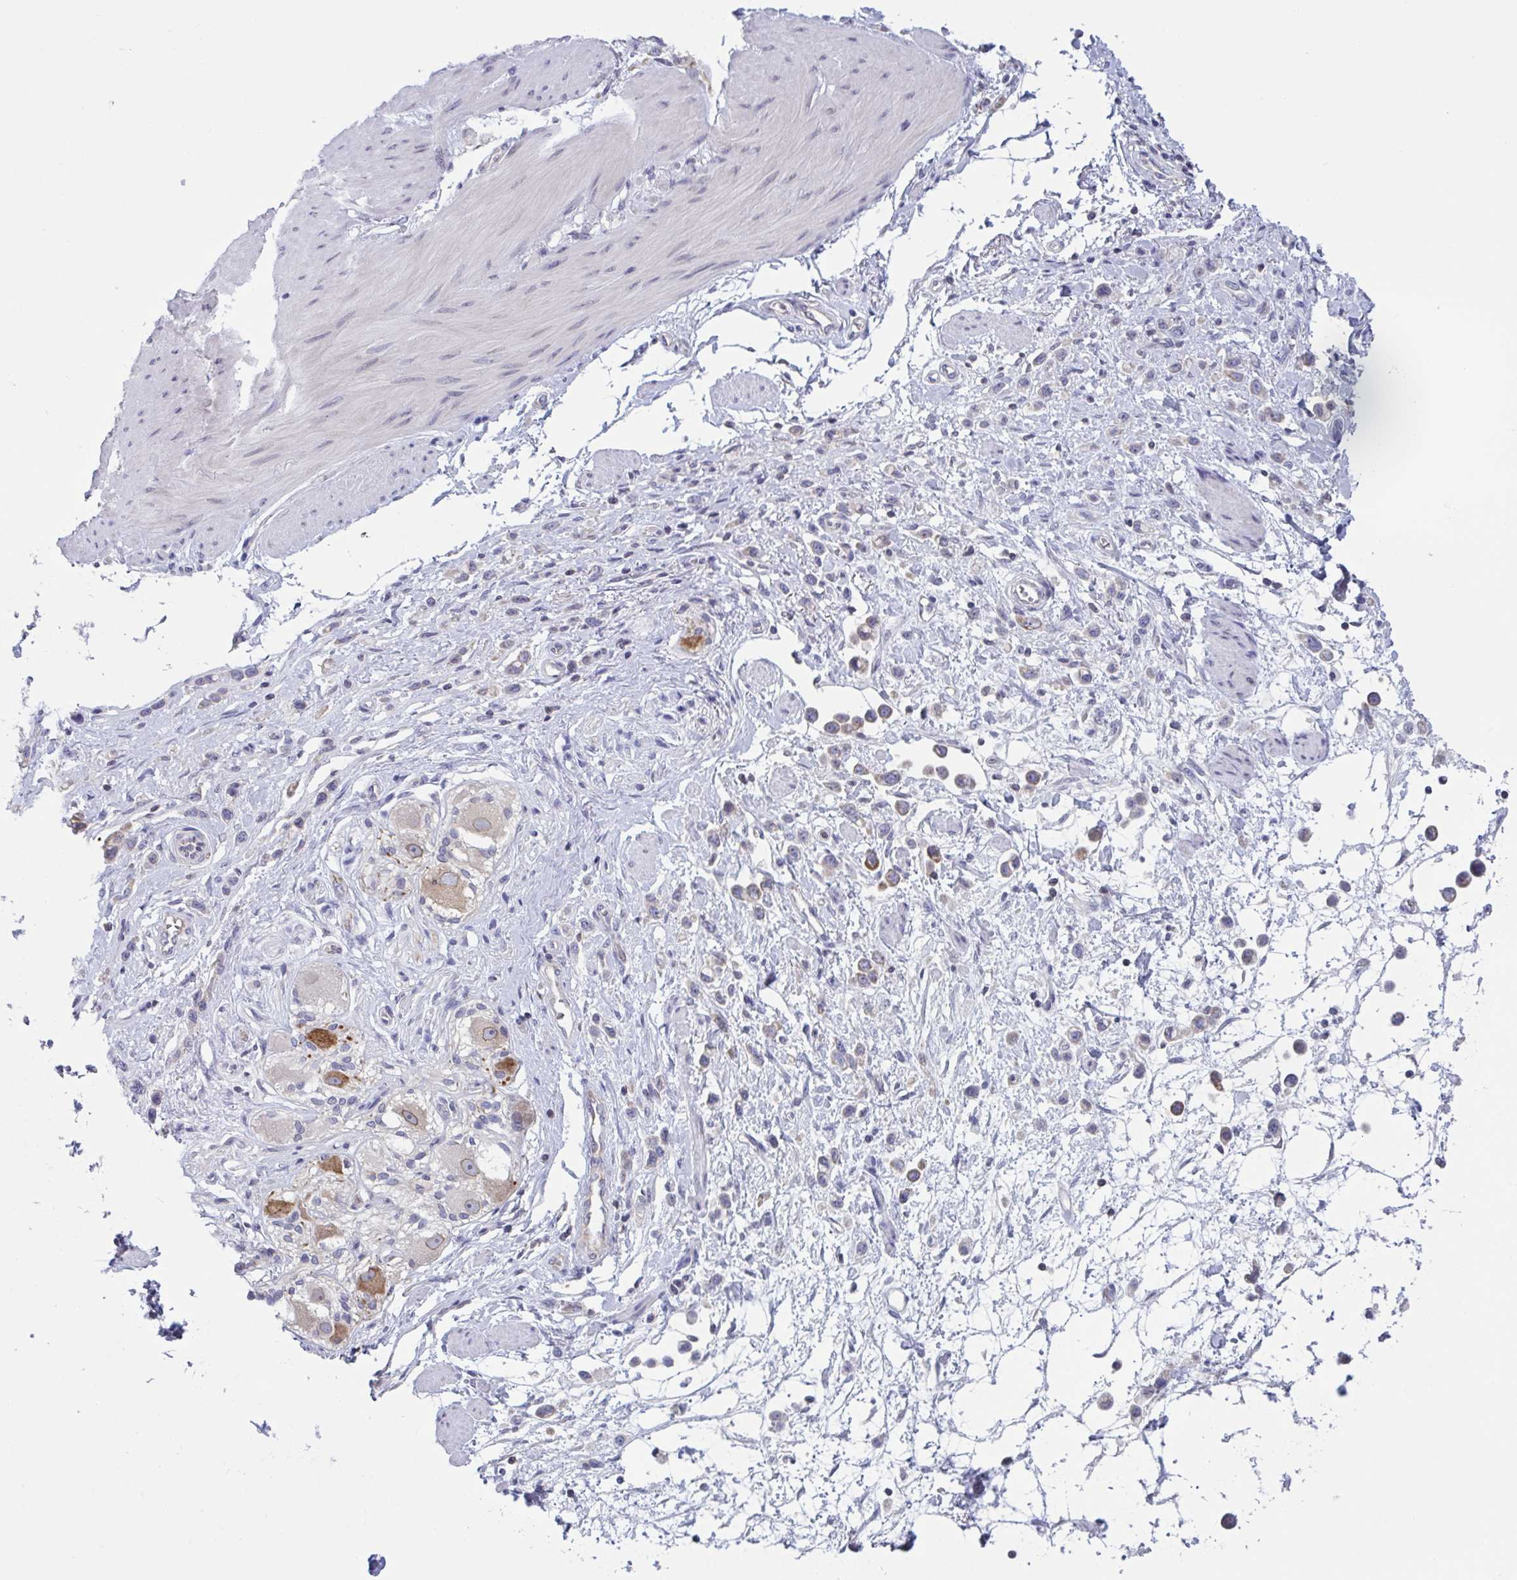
{"staining": {"intensity": "moderate", "quantity": "<25%", "location": "cytoplasmic/membranous"}, "tissue": "stomach cancer", "cell_type": "Tumor cells", "image_type": "cancer", "snomed": [{"axis": "morphology", "description": "Adenocarcinoma, NOS"}, {"axis": "topography", "description": "Stomach"}], "caption": "Immunohistochemical staining of stomach cancer reveals moderate cytoplasmic/membranous protein positivity in approximately <25% of tumor cells. (DAB (3,3'-diaminobenzidine) = brown stain, brightfield microscopy at high magnification).", "gene": "TANK", "patient": {"sex": "female", "age": 65}}